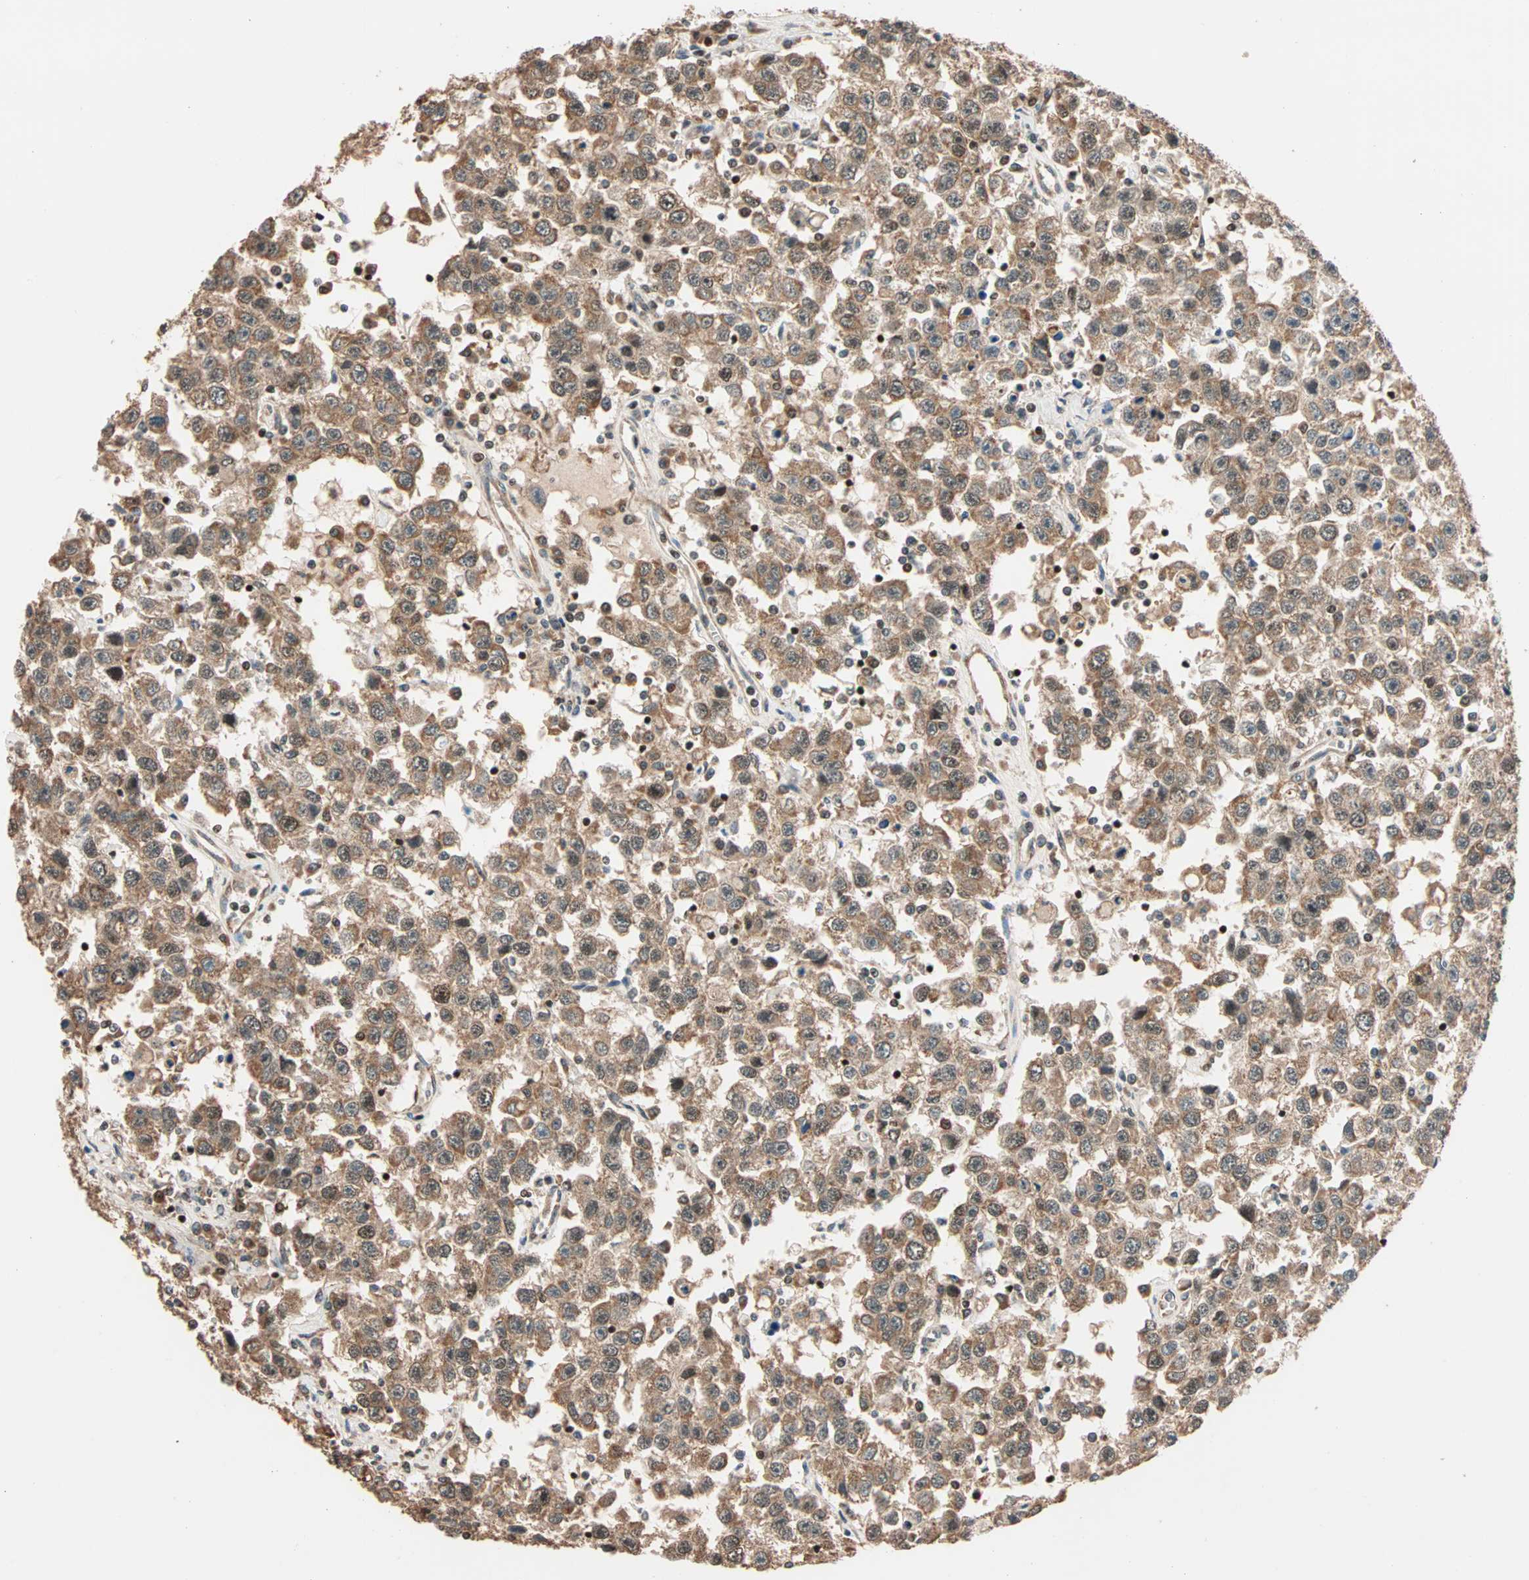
{"staining": {"intensity": "moderate", "quantity": ">75%", "location": "cytoplasmic/membranous"}, "tissue": "testis cancer", "cell_type": "Tumor cells", "image_type": "cancer", "snomed": [{"axis": "morphology", "description": "Seminoma, NOS"}, {"axis": "topography", "description": "Testis"}], "caption": "There is medium levels of moderate cytoplasmic/membranous positivity in tumor cells of testis cancer (seminoma), as demonstrated by immunohistochemical staining (brown color).", "gene": "HECW1", "patient": {"sex": "male", "age": 41}}